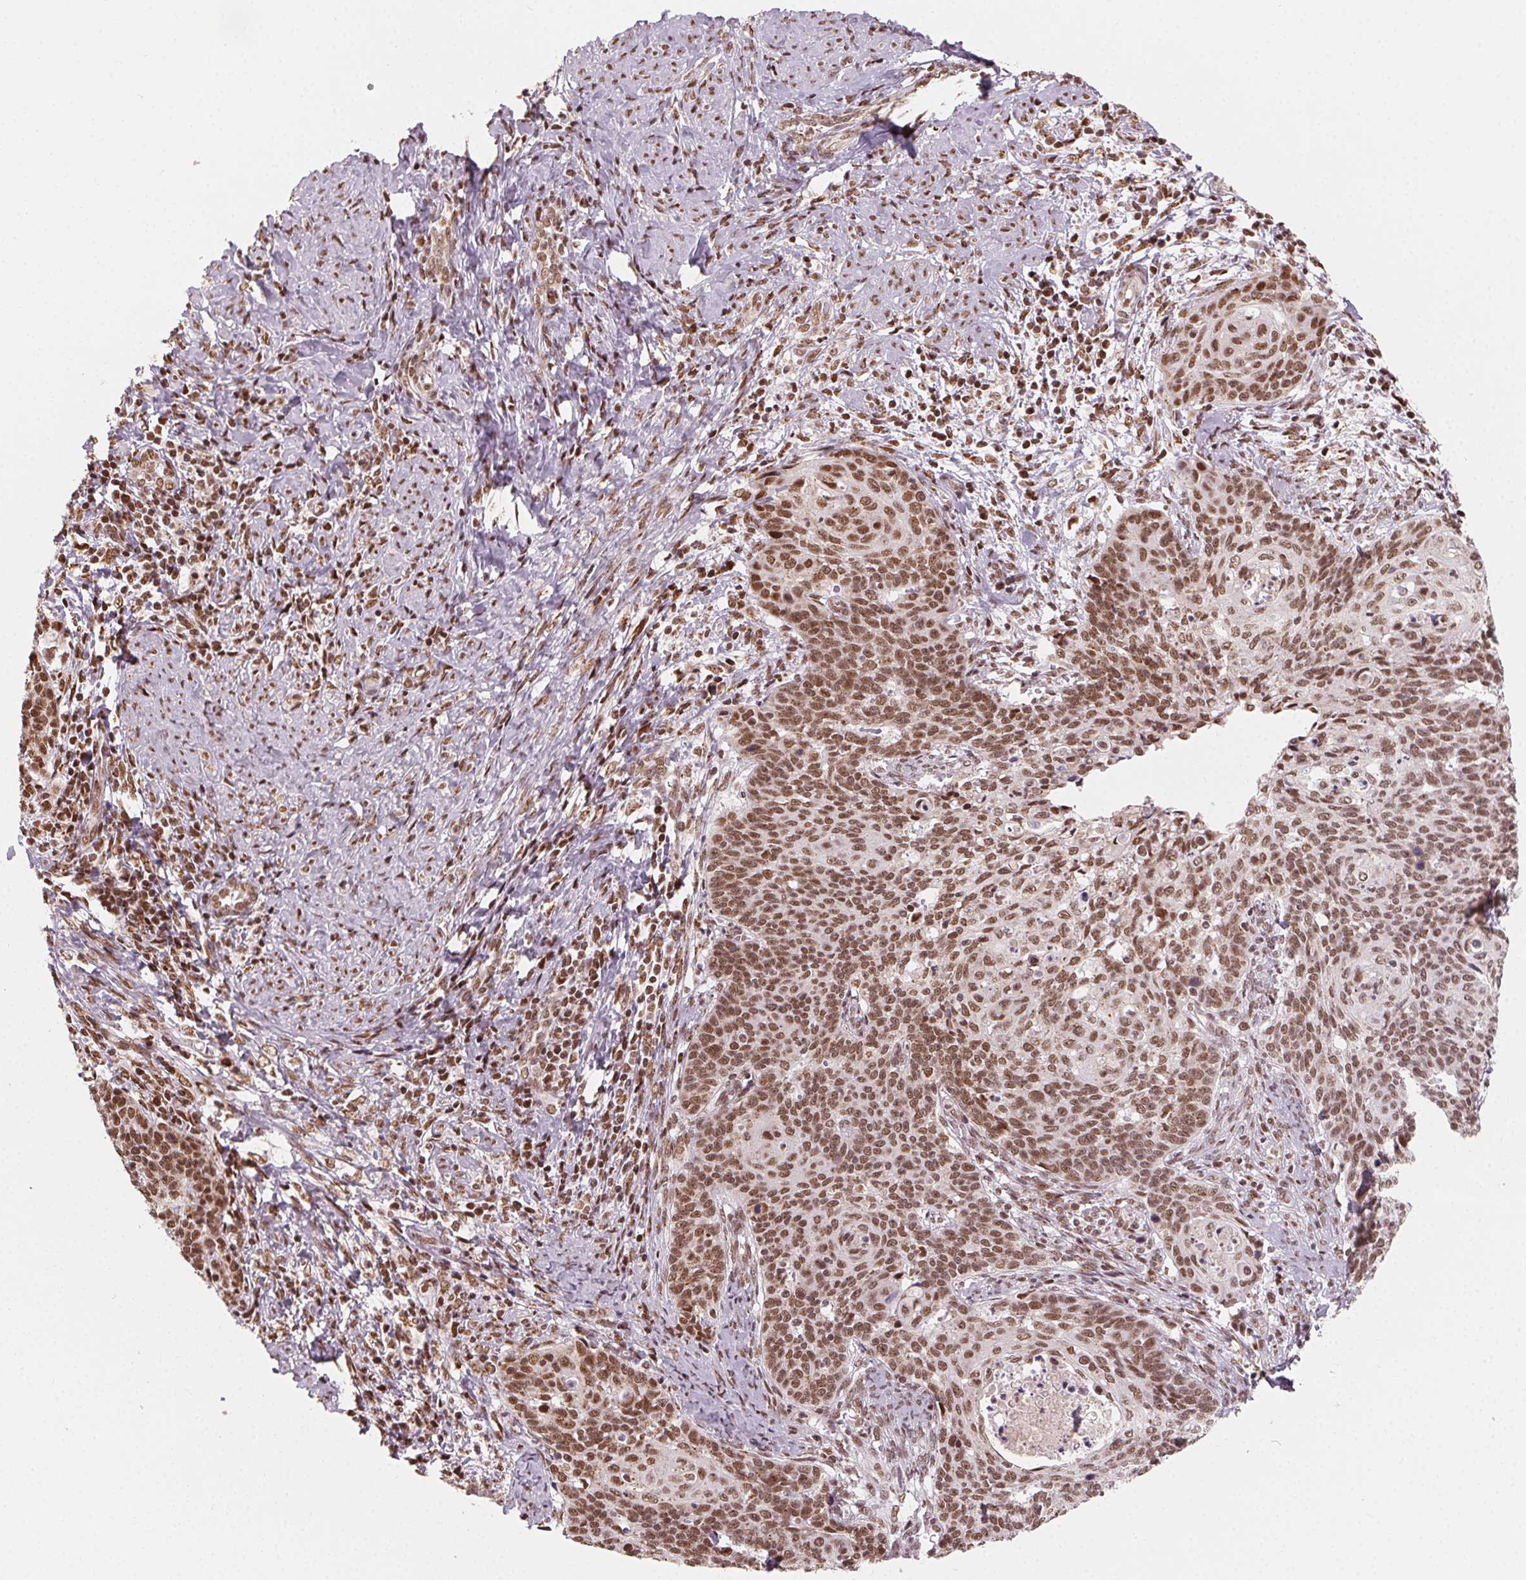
{"staining": {"intensity": "moderate", "quantity": ">75%", "location": "nuclear"}, "tissue": "cervical cancer", "cell_type": "Tumor cells", "image_type": "cancer", "snomed": [{"axis": "morphology", "description": "Normal tissue, NOS"}, {"axis": "morphology", "description": "Squamous cell carcinoma, NOS"}, {"axis": "topography", "description": "Cervix"}], "caption": "The histopathology image shows immunohistochemical staining of cervical cancer. There is moderate nuclear staining is present in approximately >75% of tumor cells.", "gene": "TOPORS", "patient": {"sex": "female", "age": 39}}